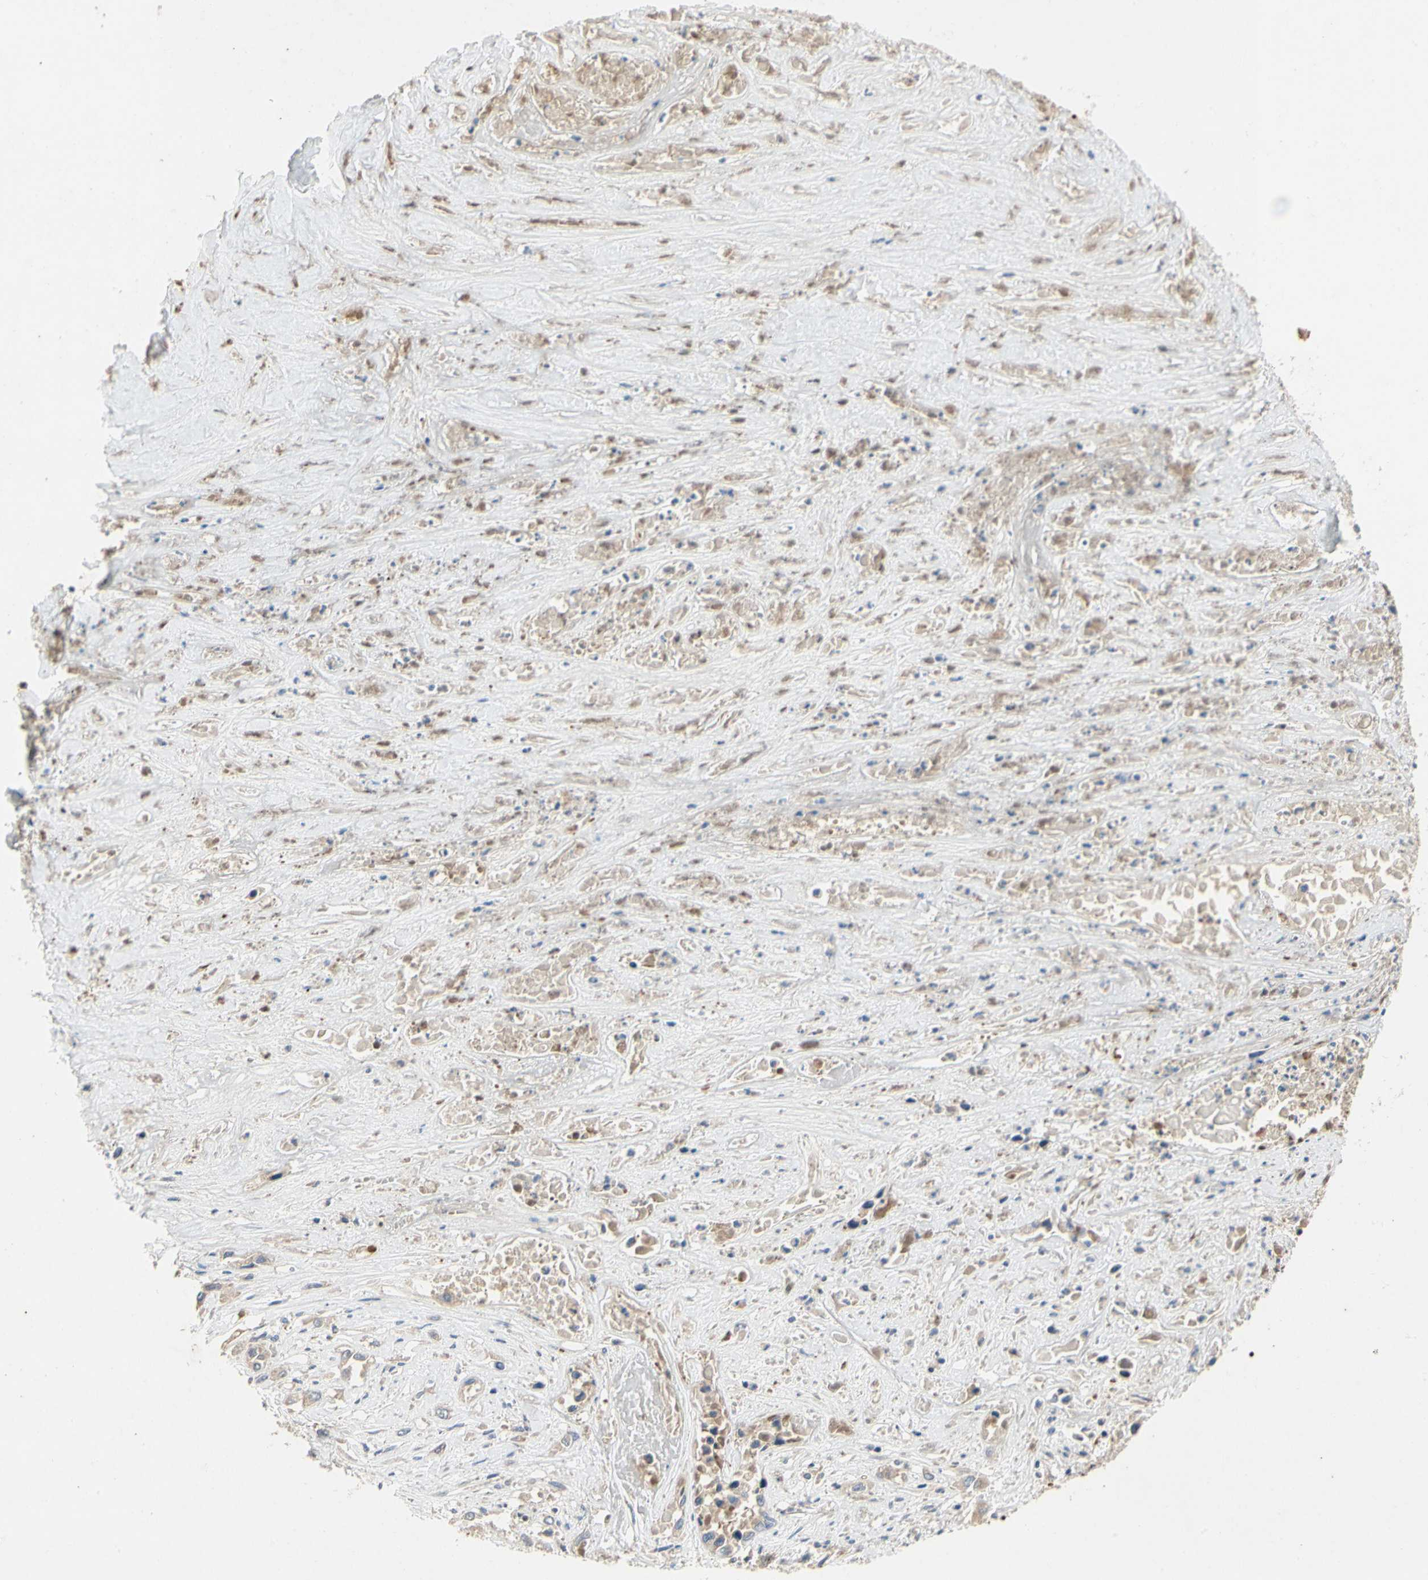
{"staining": {"intensity": "weak", "quantity": ">75%", "location": "cytoplasmic/membranous"}, "tissue": "lung cancer", "cell_type": "Tumor cells", "image_type": "cancer", "snomed": [{"axis": "morphology", "description": "Squamous cell carcinoma, NOS"}, {"axis": "topography", "description": "Lung"}], "caption": "Protein analysis of squamous cell carcinoma (lung) tissue demonstrates weak cytoplasmic/membranous expression in about >75% of tumor cells.", "gene": "KLHDC8B", "patient": {"sex": "male", "age": 71}}